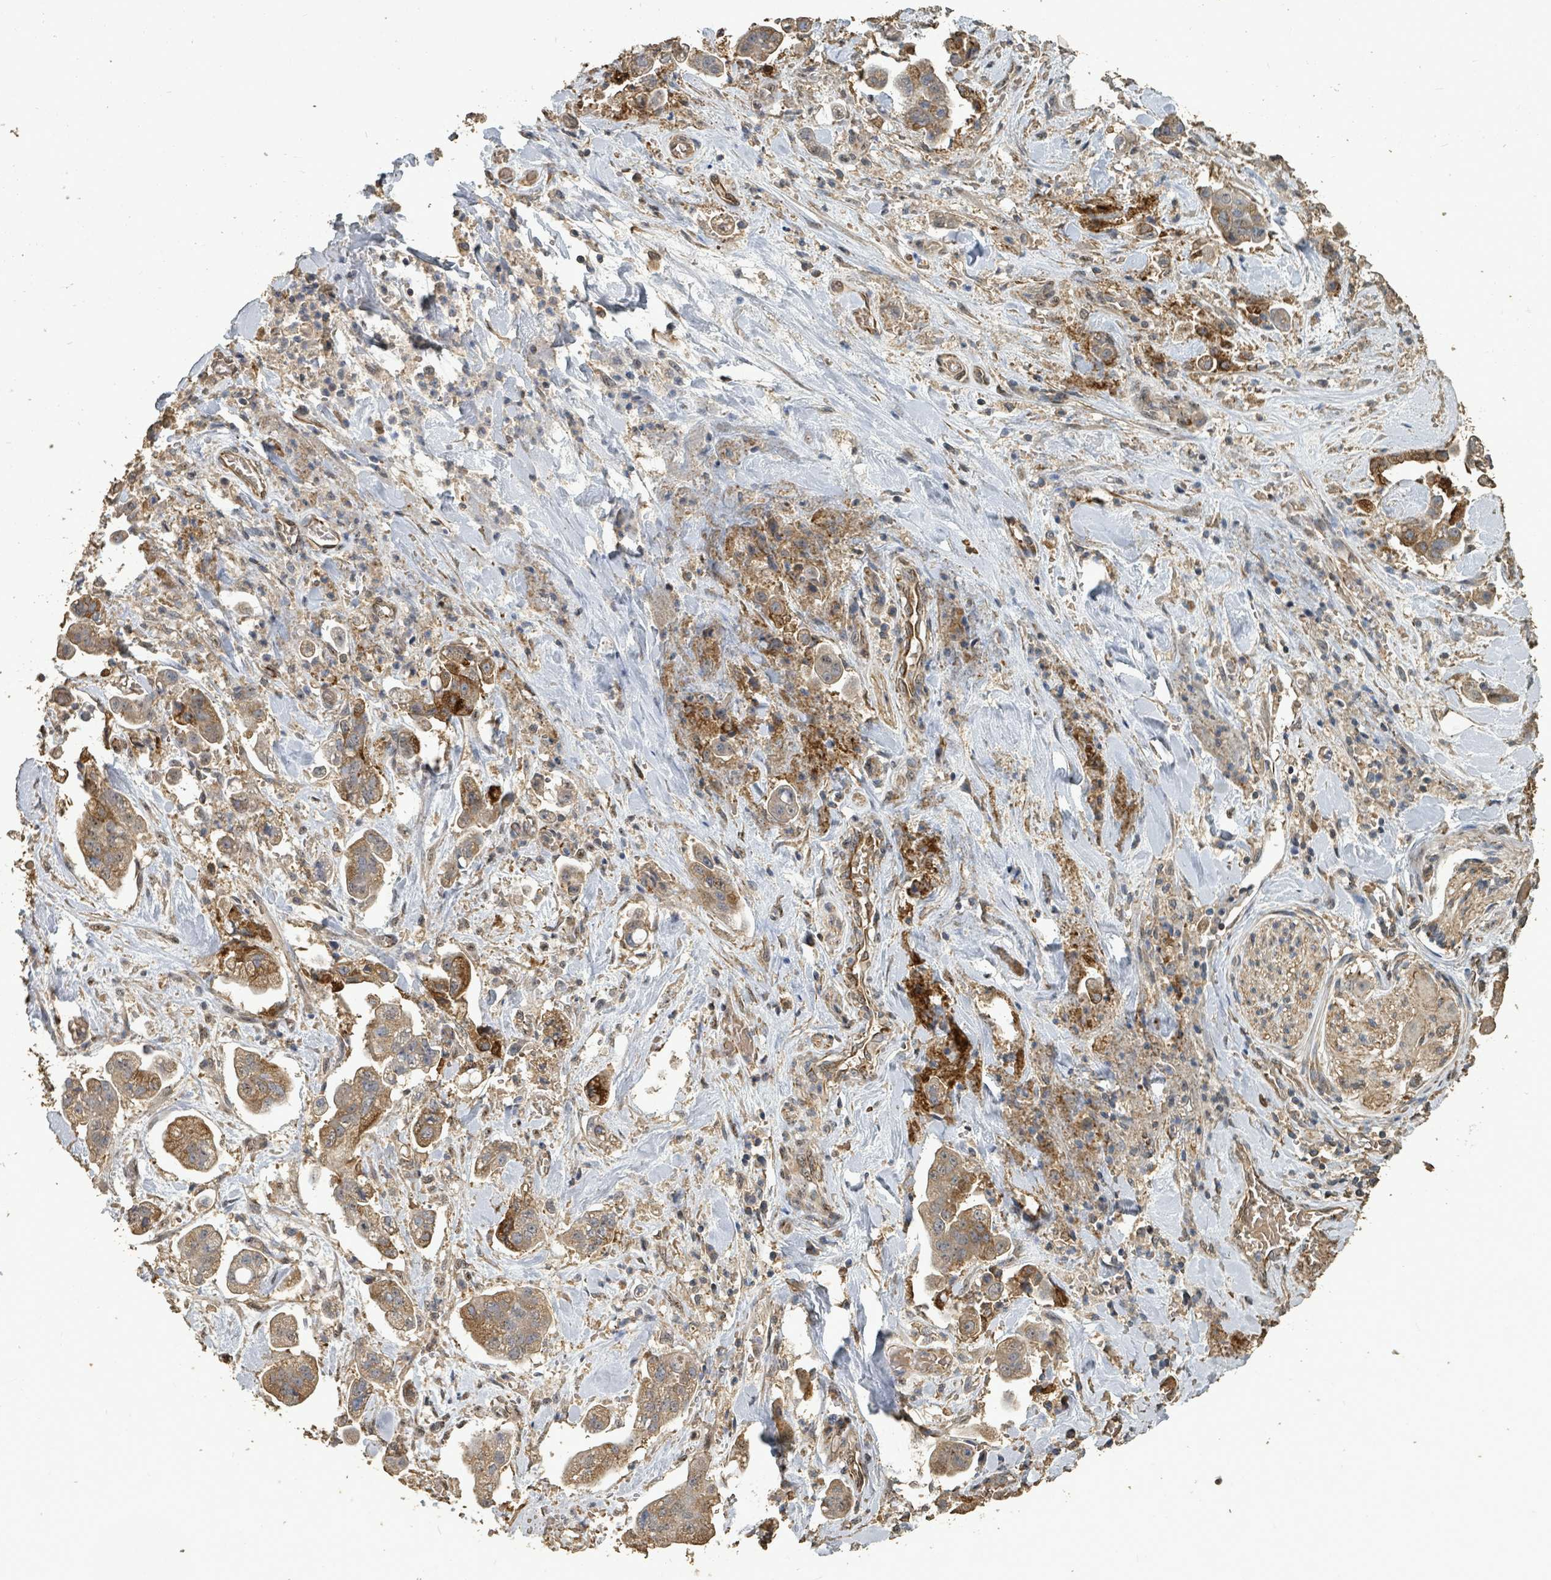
{"staining": {"intensity": "moderate", "quantity": "25%-75%", "location": "cytoplasmic/membranous"}, "tissue": "stomach cancer", "cell_type": "Tumor cells", "image_type": "cancer", "snomed": [{"axis": "morphology", "description": "Adenocarcinoma, NOS"}, {"axis": "topography", "description": "Stomach"}], "caption": "There is medium levels of moderate cytoplasmic/membranous positivity in tumor cells of stomach adenocarcinoma, as demonstrated by immunohistochemical staining (brown color).", "gene": "C6orf52", "patient": {"sex": "male", "age": 62}}